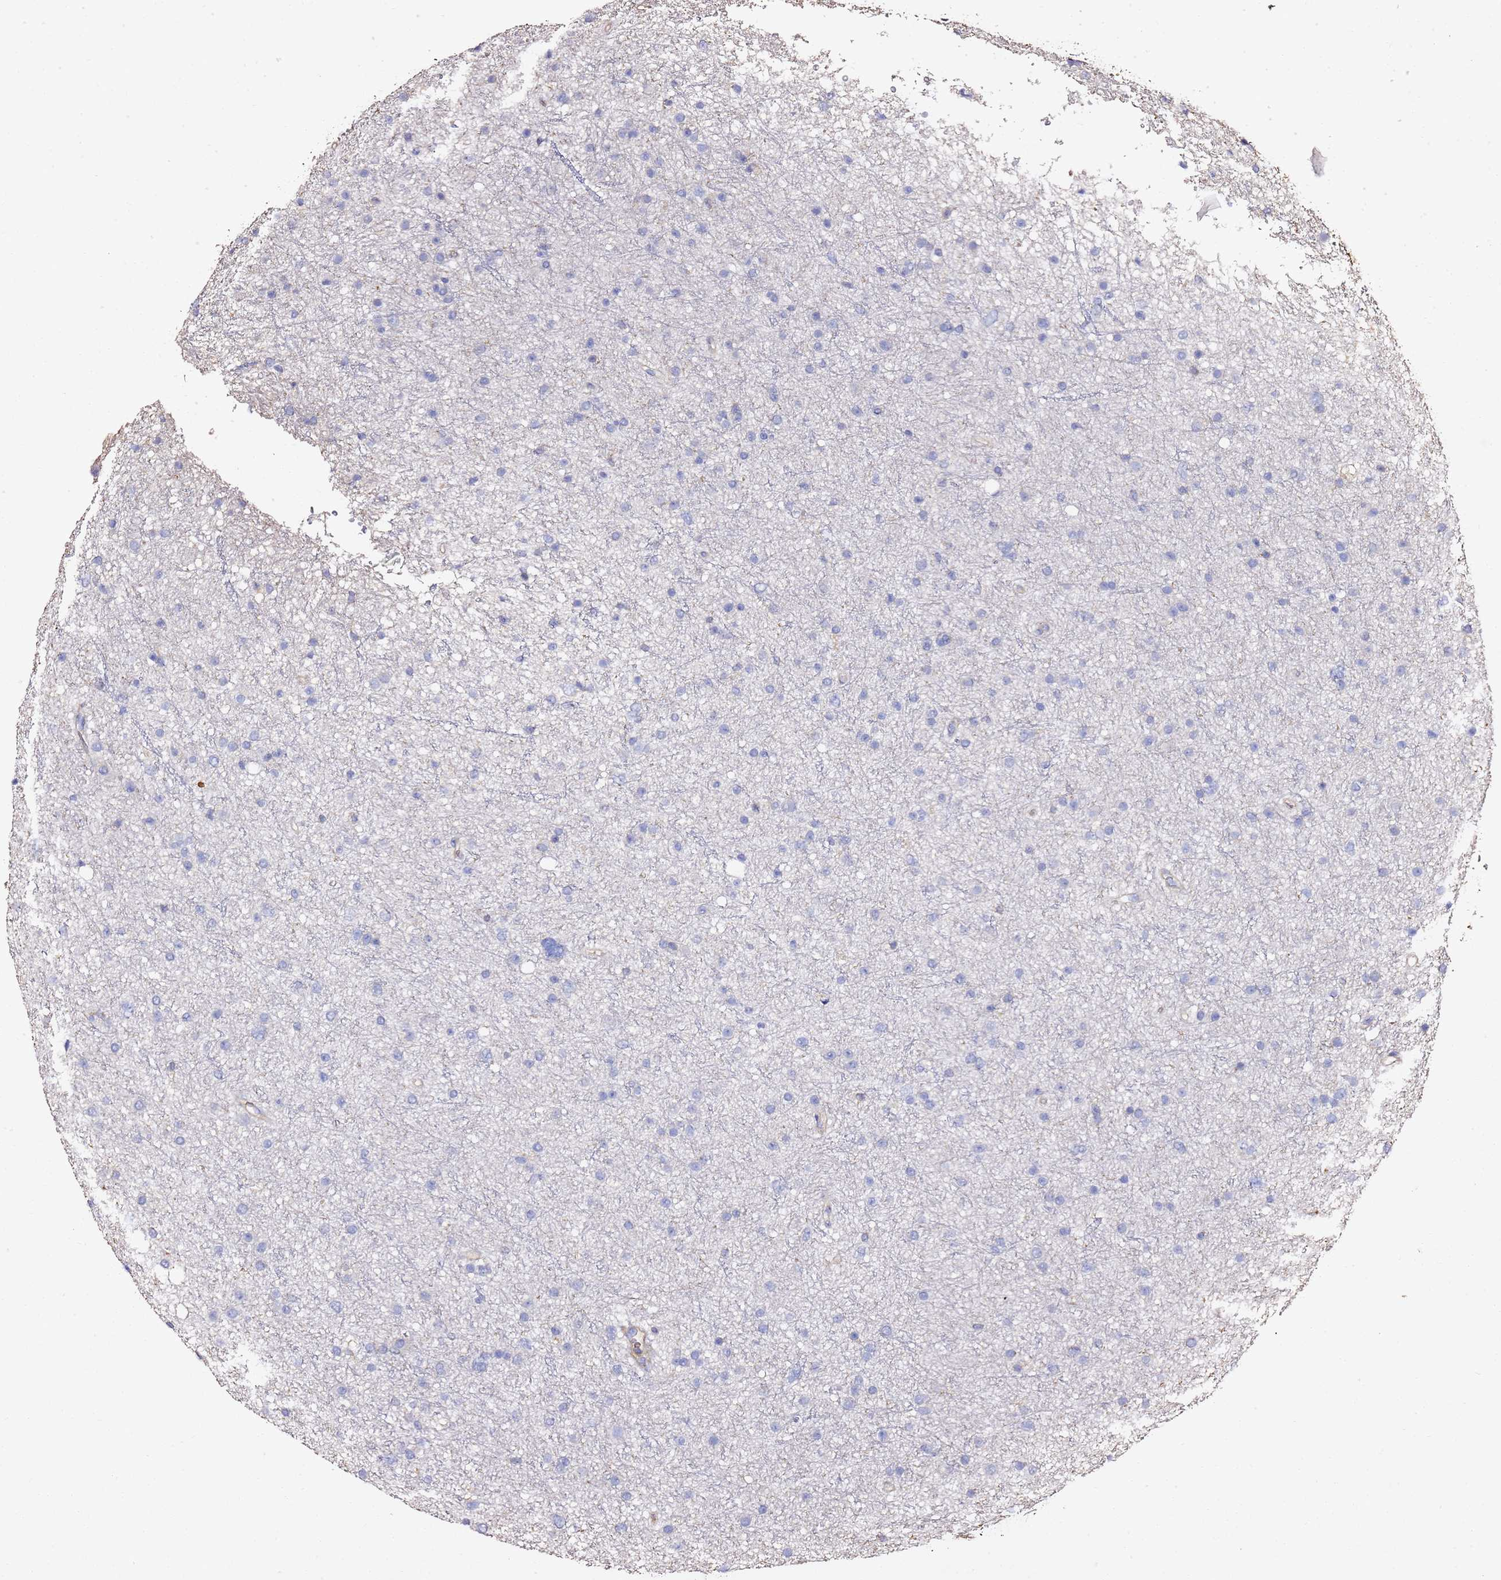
{"staining": {"intensity": "negative", "quantity": "none", "location": "none"}, "tissue": "glioma", "cell_type": "Tumor cells", "image_type": "cancer", "snomed": [{"axis": "morphology", "description": "Glioma, malignant, Low grade"}, {"axis": "topography", "description": "Cerebral cortex"}], "caption": "The IHC micrograph has no significant positivity in tumor cells of malignant glioma (low-grade) tissue.", "gene": "ZFP36L2", "patient": {"sex": "female", "age": 39}}